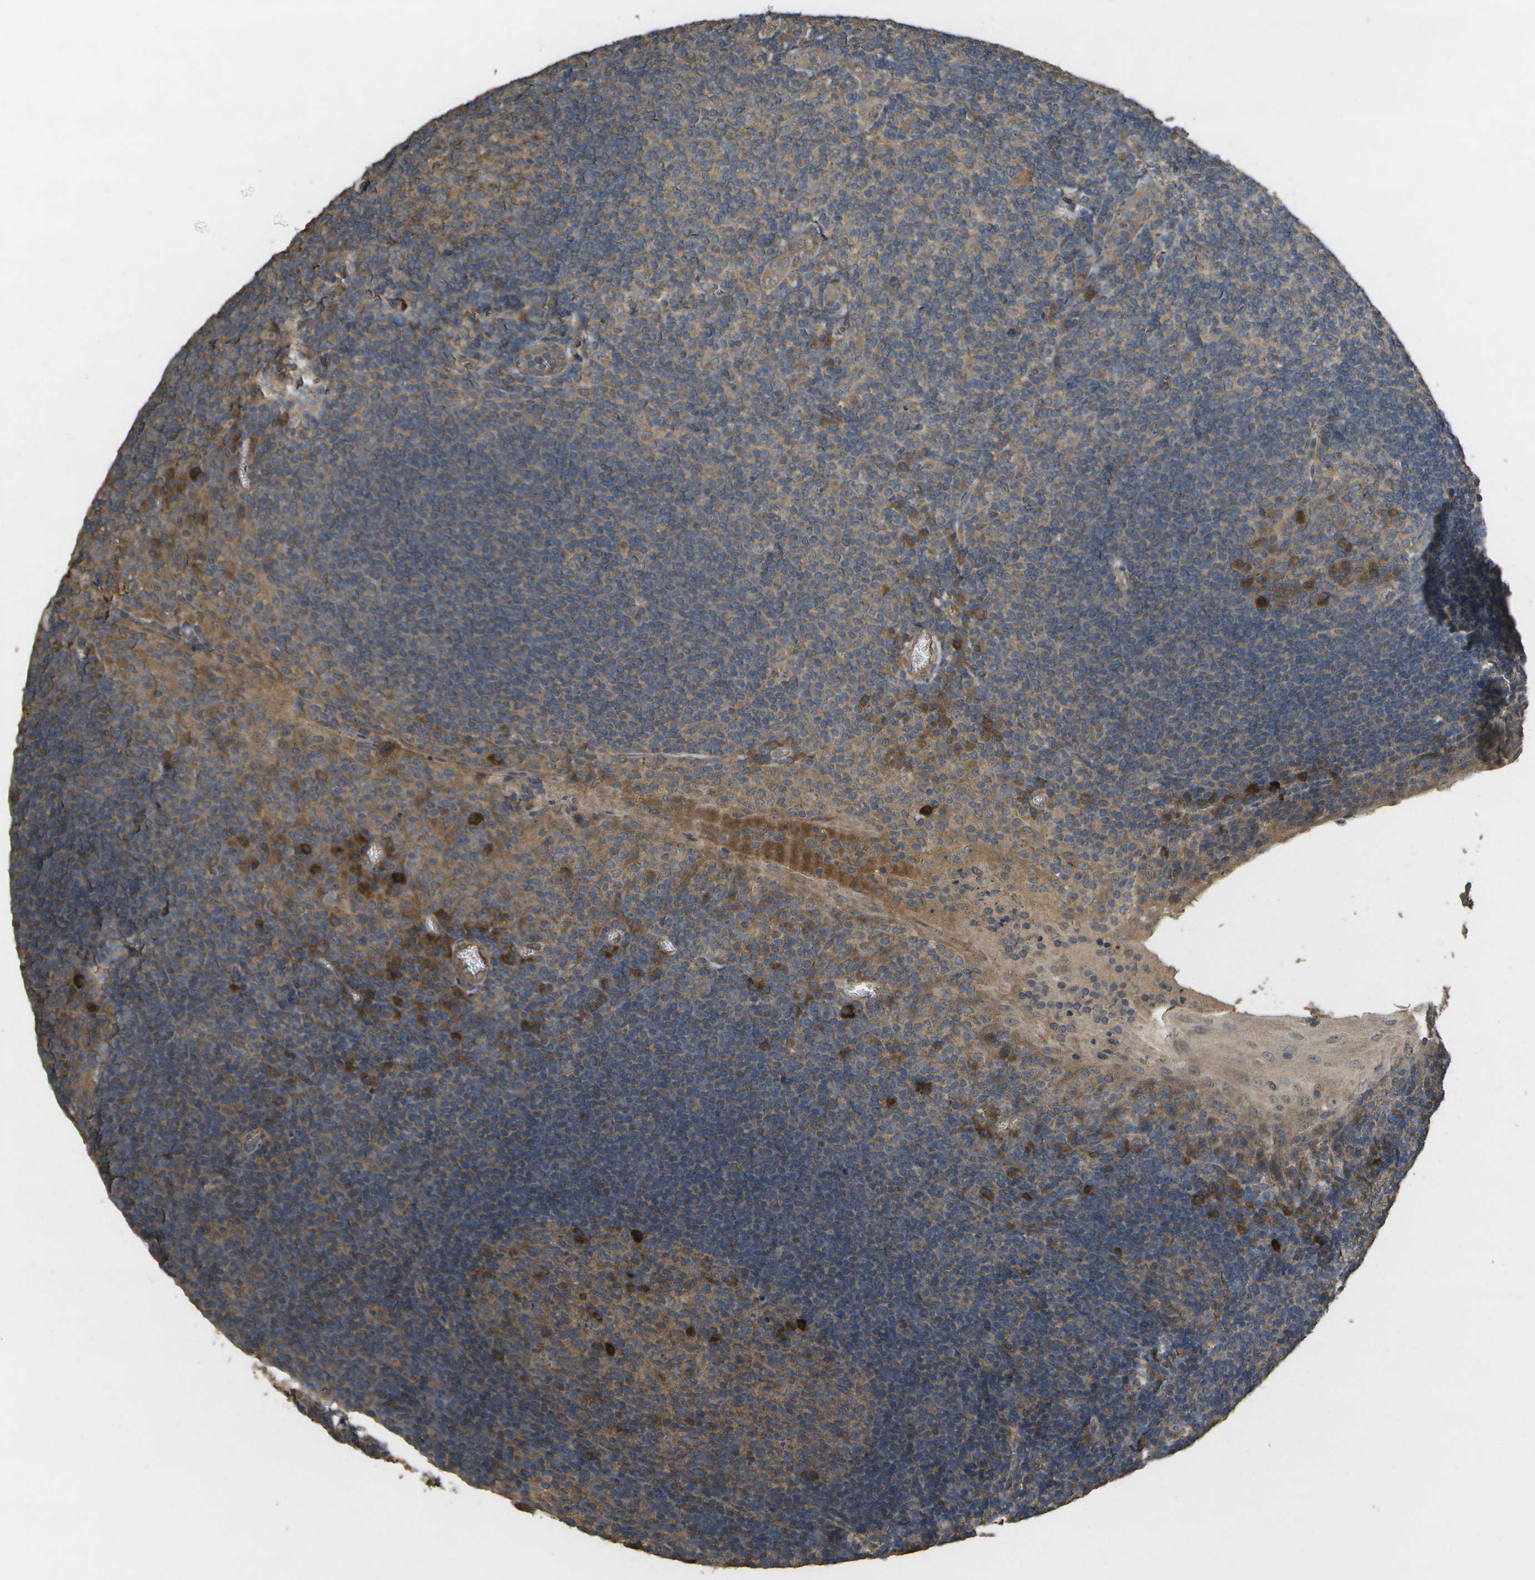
{"staining": {"intensity": "moderate", "quantity": ">75%", "location": "cytoplasmic/membranous"}, "tissue": "tonsil", "cell_type": "Germinal center cells", "image_type": "normal", "snomed": [{"axis": "morphology", "description": "Normal tissue, NOS"}, {"axis": "topography", "description": "Tonsil"}], "caption": "Tonsil stained with immunohistochemistry (IHC) displays moderate cytoplasmic/membranous staining in about >75% of germinal center cells.", "gene": "SACS", "patient": {"sex": "male", "age": 37}}